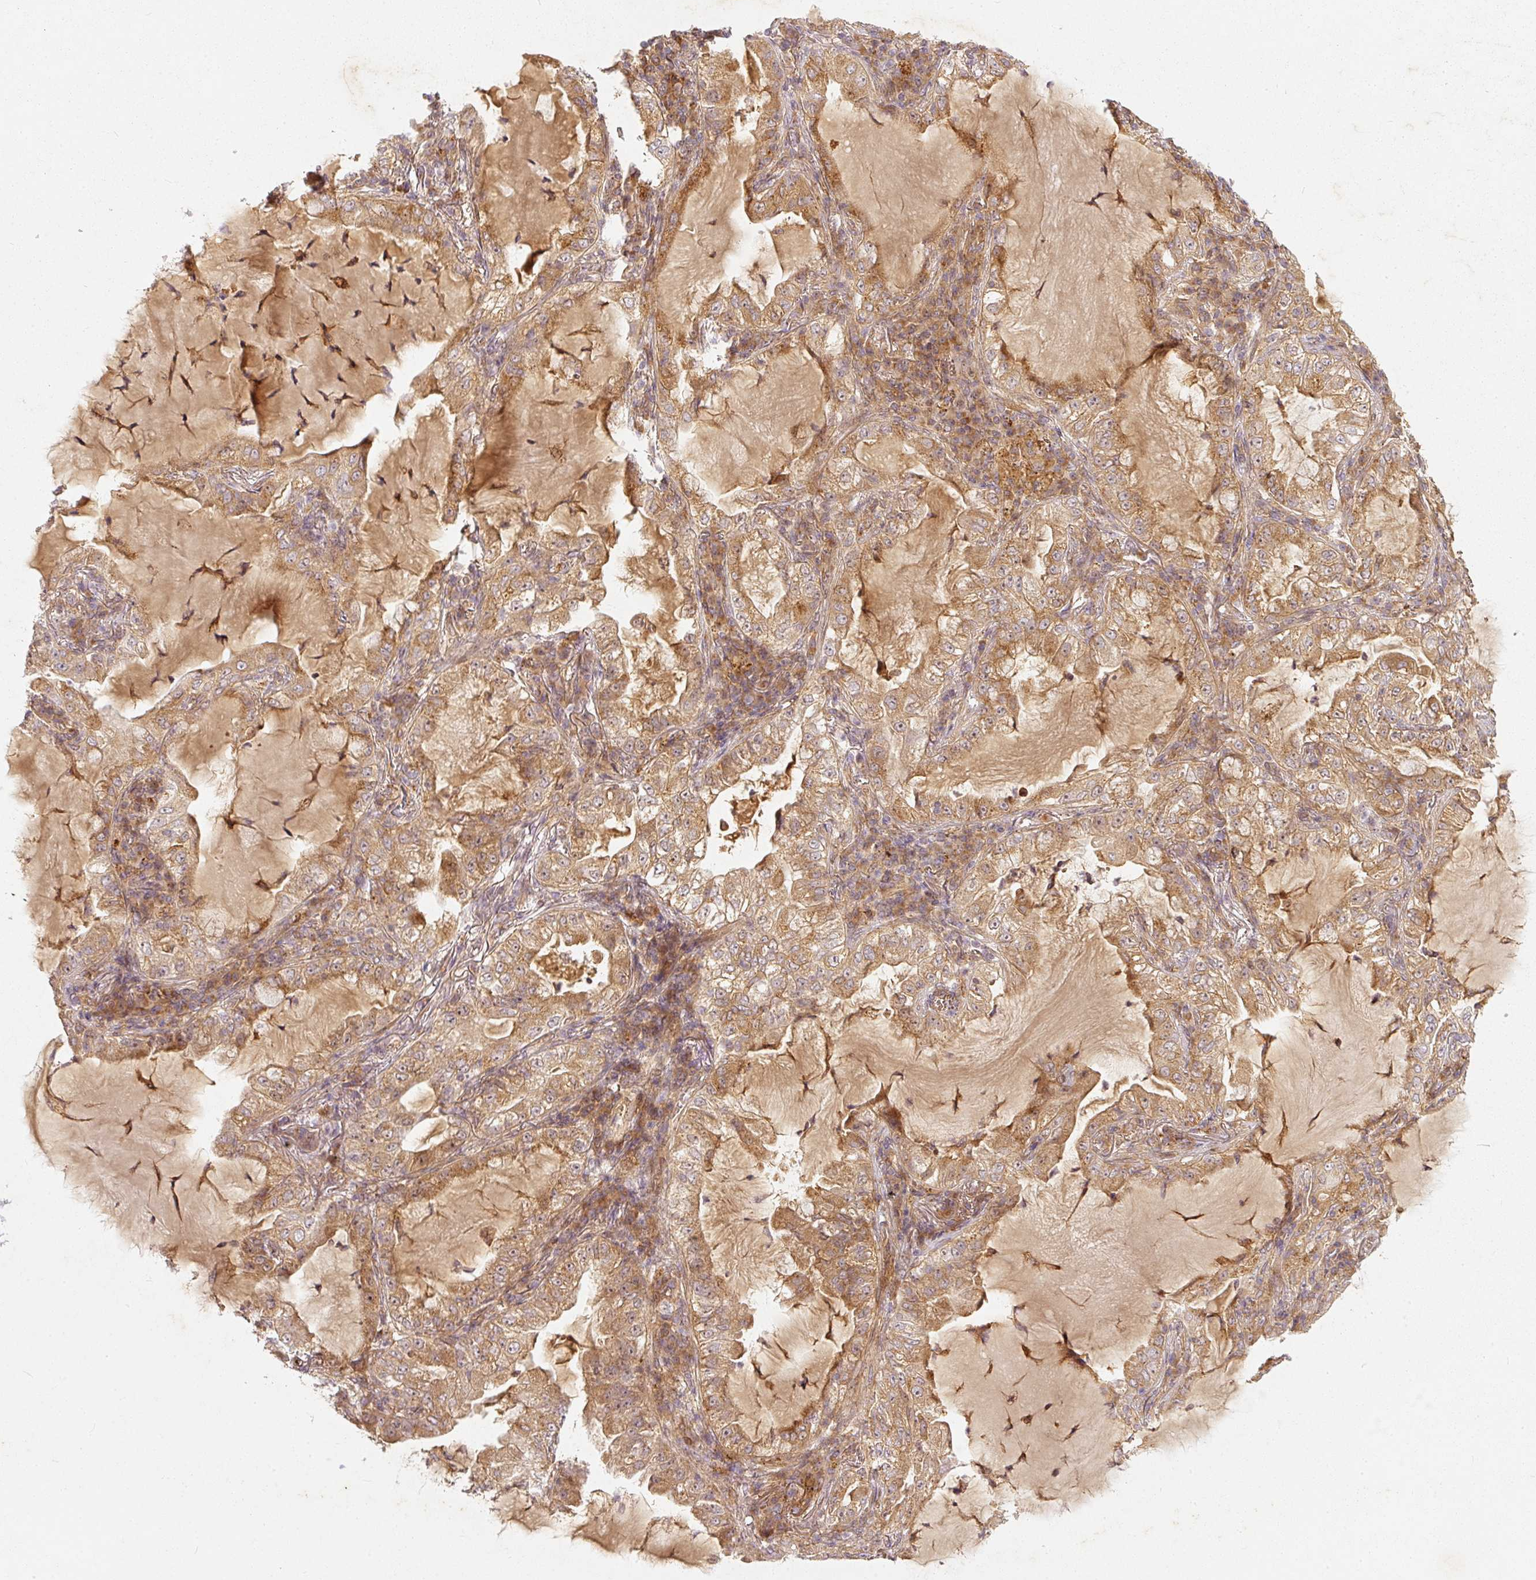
{"staining": {"intensity": "moderate", "quantity": ">75%", "location": "cytoplasmic/membranous"}, "tissue": "lung cancer", "cell_type": "Tumor cells", "image_type": "cancer", "snomed": [{"axis": "morphology", "description": "Adenocarcinoma, NOS"}, {"axis": "topography", "description": "Lung"}], "caption": "Lung cancer stained for a protein (brown) displays moderate cytoplasmic/membranous positive expression in about >75% of tumor cells.", "gene": "ZNF580", "patient": {"sex": "female", "age": 73}}